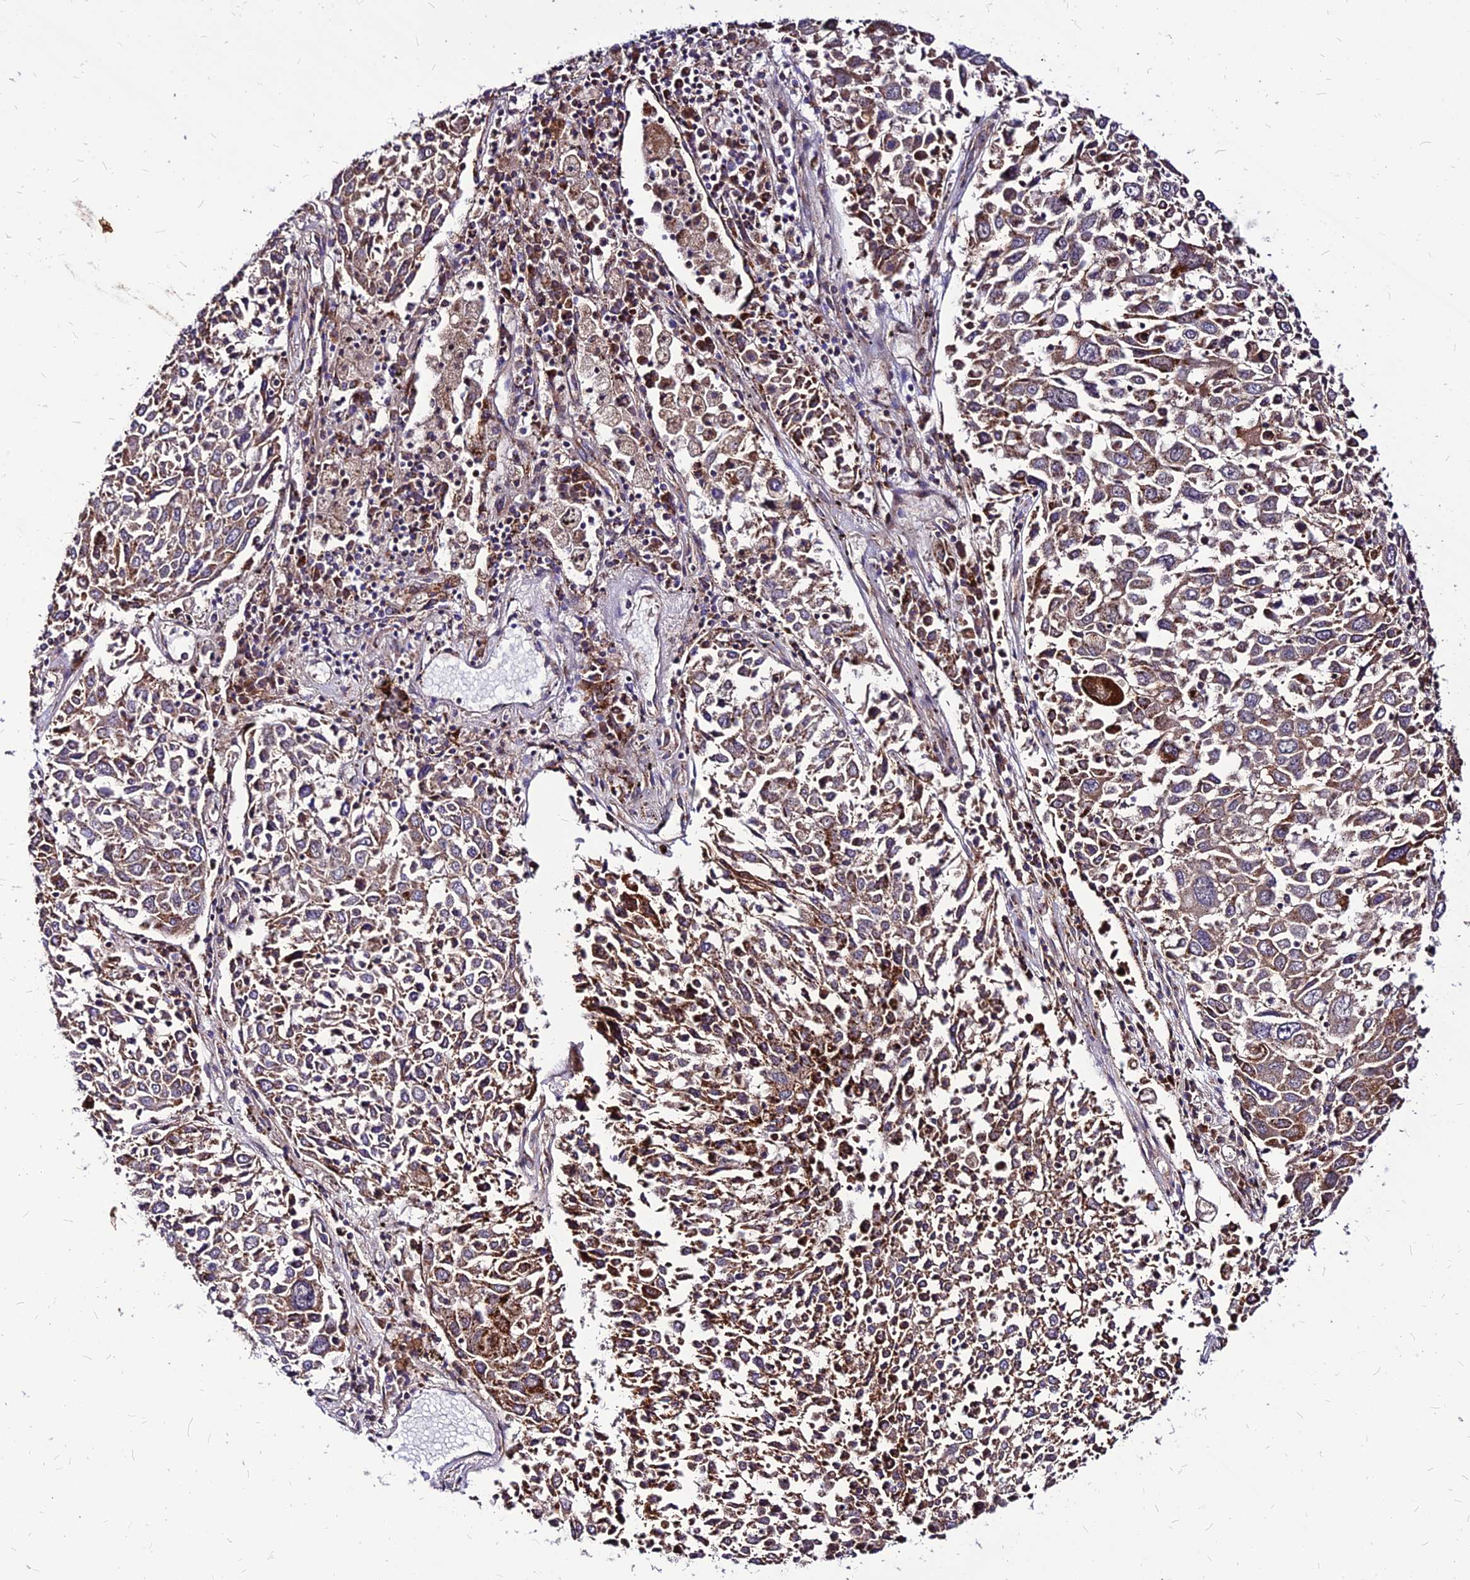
{"staining": {"intensity": "moderate", "quantity": ">75%", "location": "cytoplasmic/membranous"}, "tissue": "lung cancer", "cell_type": "Tumor cells", "image_type": "cancer", "snomed": [{"axis": "morphology", "description": "Squamous cell carcinoma, NOS"}, {"axis": "topography", "description": "Lung"}], "caption": "A brown stain labels moderate cytoplasmic/membranous positivity of a protein in lung cancer (squamous cell carcinoma) tumor cells.", "gene": "ECI1", "patient": {"sex": "male", "age": 65}}